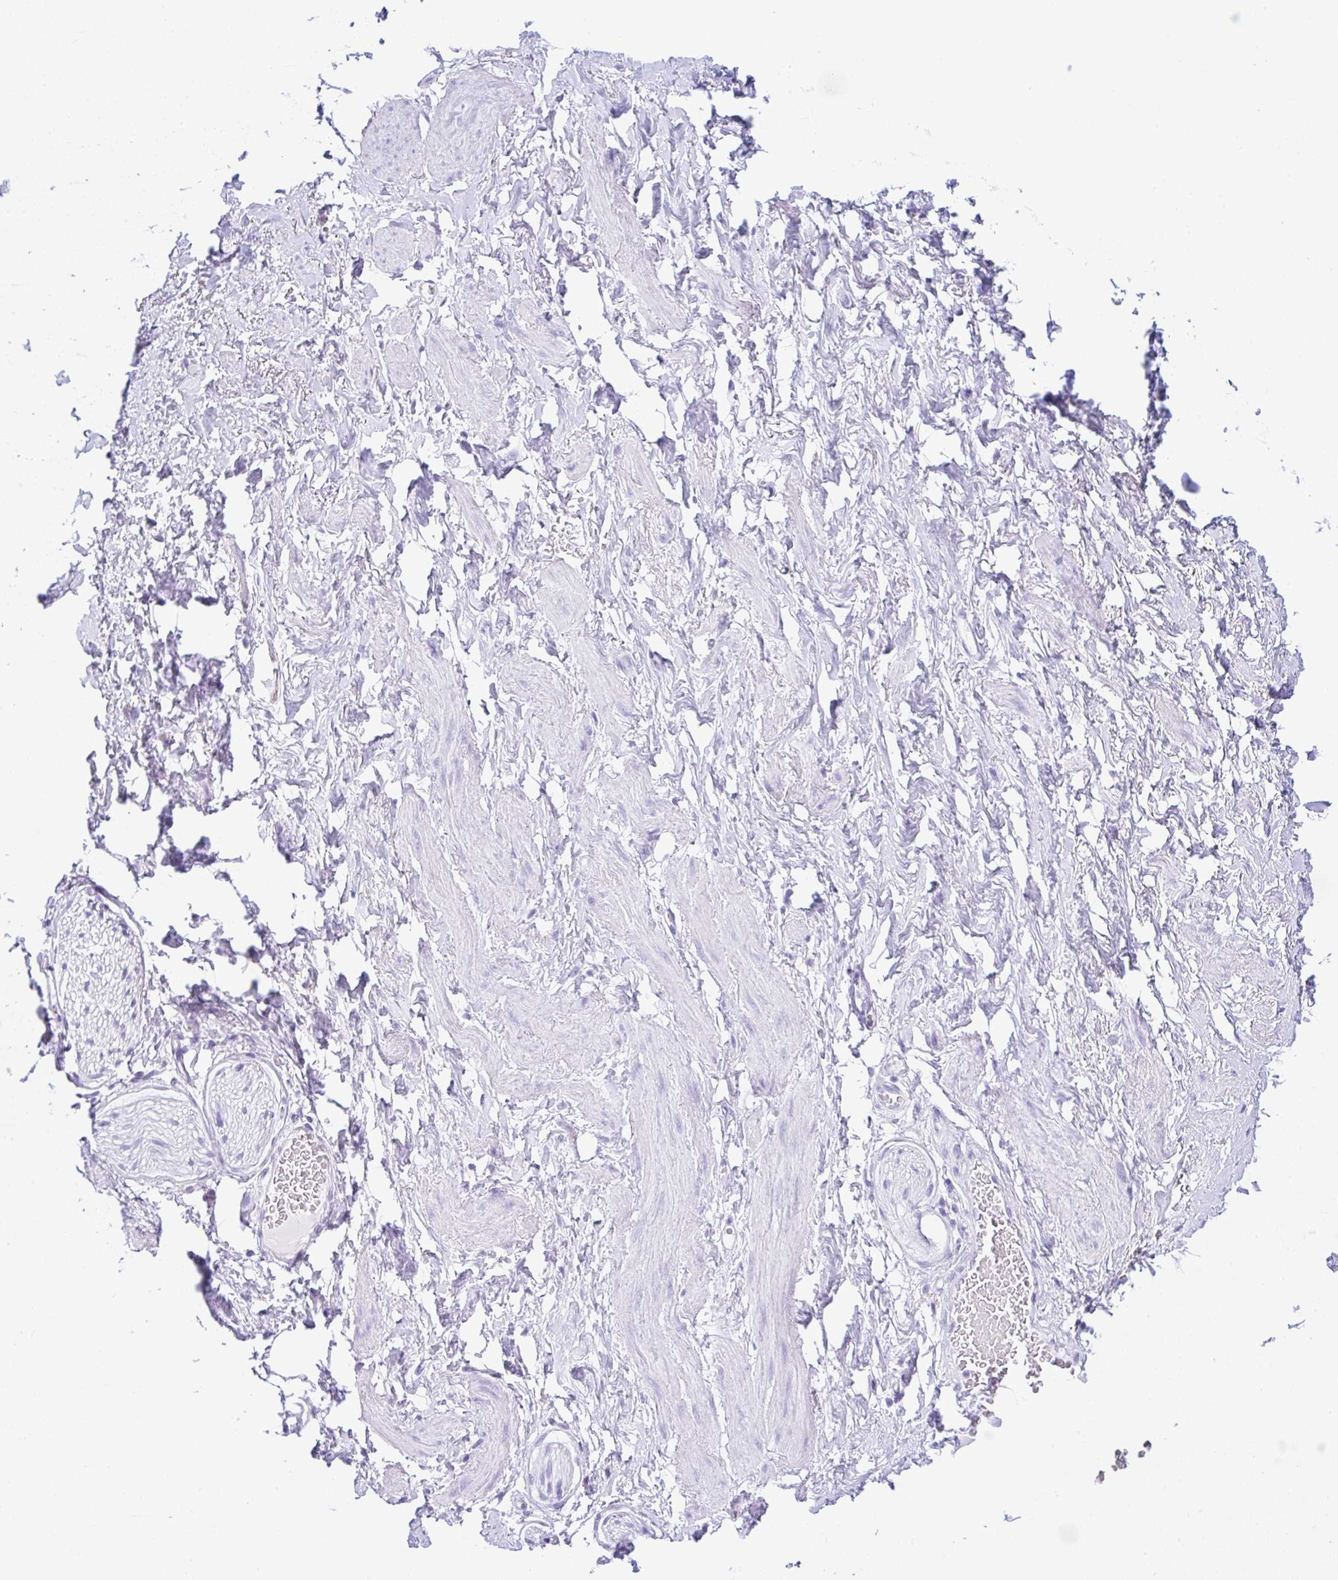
{"staining": {"intensity": "negative", "quantity": "none", "location": "none"}, "tissue": "adipose tissue", "cell_type": "Adipocytes", "image_type": "normal", "snomed": [{"axis": "morphology", "description": "Normal tissue, NOS"}, {"axis": "topography", "description": "Vagina"}, {"axis": "topography", "description": "Peripheral nerve tissue"}], "caption": "A high-resolution image shows IHC staining of normal adipose tissue, which shows no significant staining in adipocytes.", "gene": "RRM2", "patient": {"sex": "female", "age": 71}}